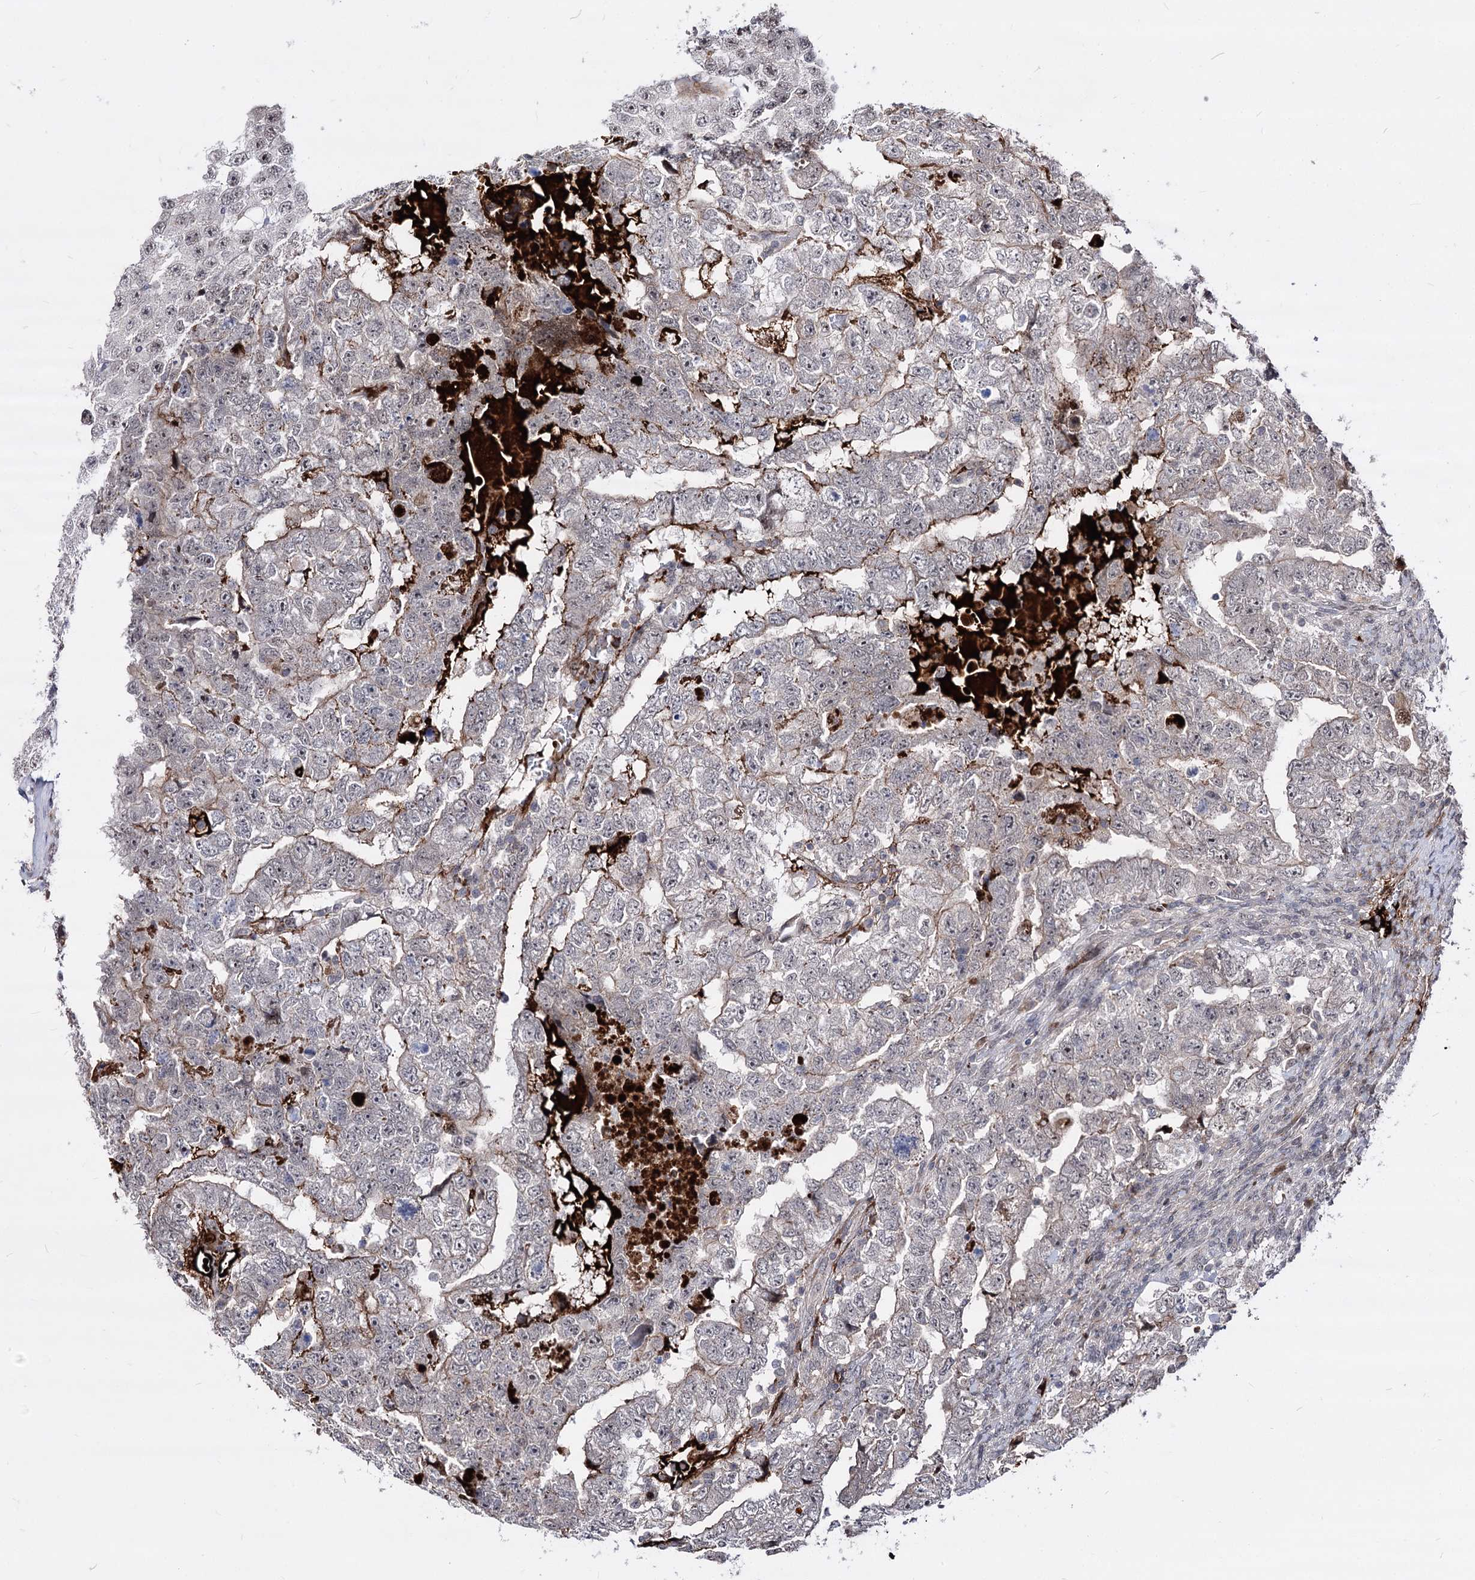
{"staining": {"intensity": "negative", "quantity": "none", "location": "none"}, "tissue": "testis cancer", "cell_type": "Tumor cells", "image_type": "cancer", "snomed": [{"axis": "morphology", "description": "Carcinoma, Embryonal, NOS"}, {"axis": "topography", "description": "Testis"}], "caption": "Tumor cells show no significant expression in embryonal carcinoma (testis).", "gene": "STOX1", "patient": {"sex": "male", "age": 36}}